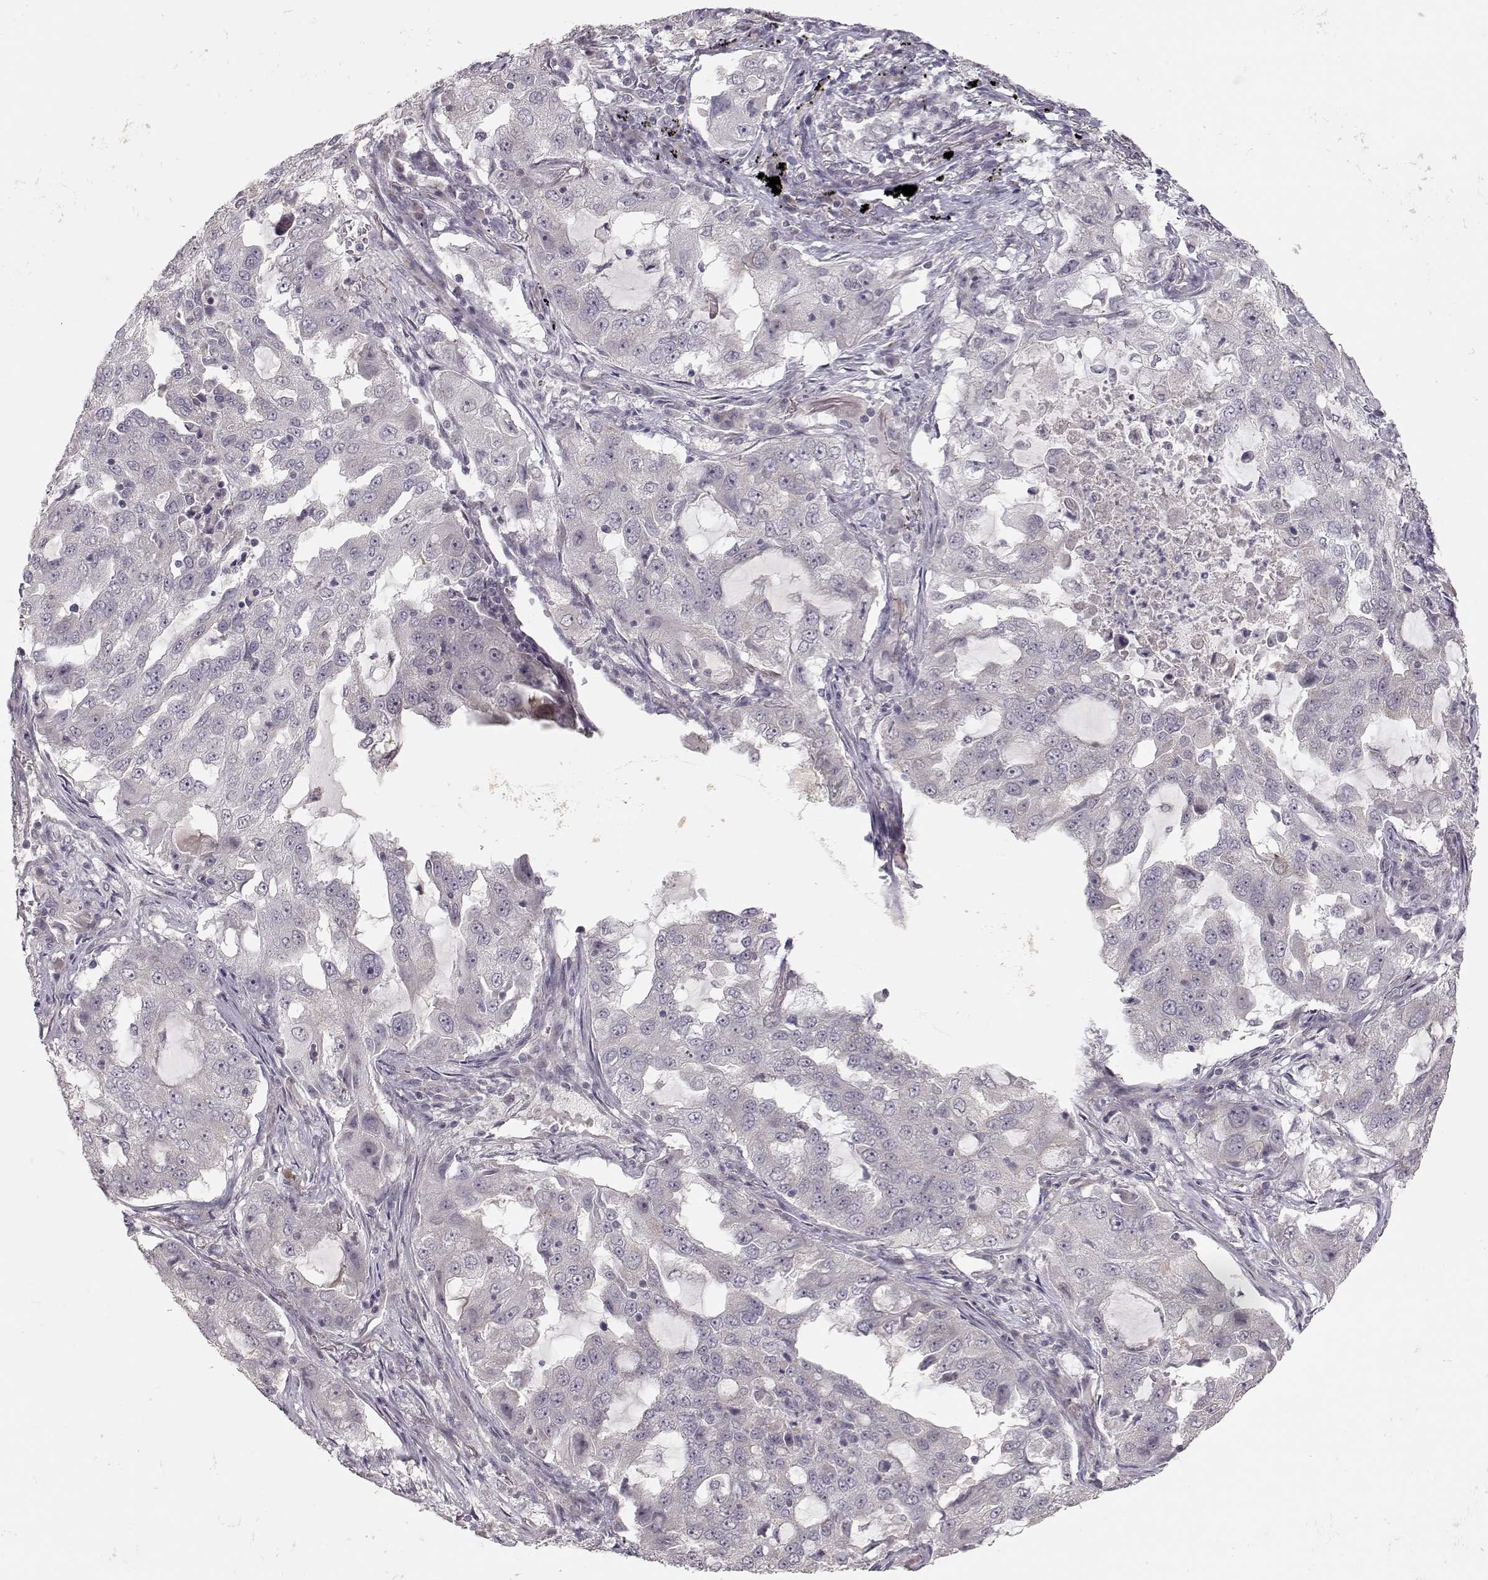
{"staining": {"intensity": "negative", "quantity": "none", "location": "none"}, "tissue": "lung cancer", "cell_type": "Tumor cells", "image_type": "cancer", "snomed": [{"axis": "morphology", "description": "Adenocarcinoma, NOS"}, {"axis": "topography", "description": "Lung"}], "caption": "This is an immunohistochemistry (IHC) histopathology image of human adenocarcinoma (lung). There is no positivity in tumor cells.", "gene": "PNMT", "patient": {"sex": "female", "age": 61}}